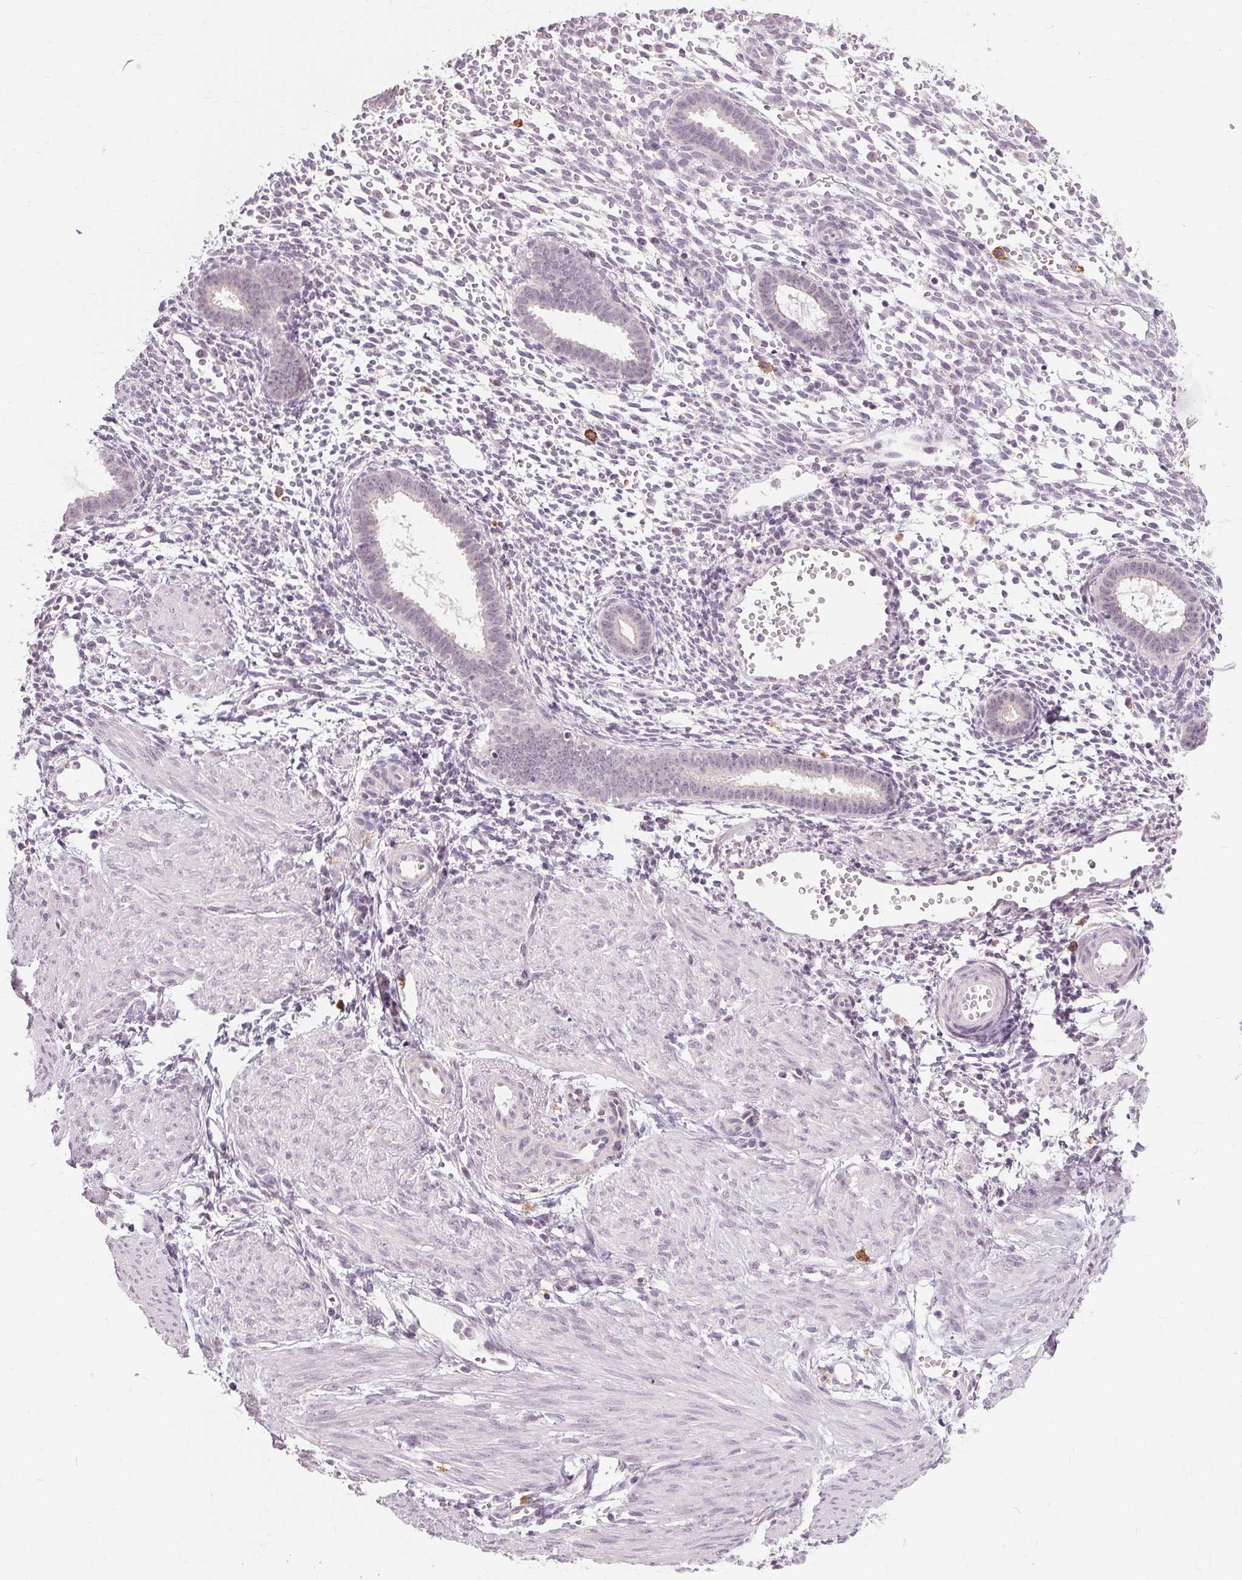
{"staining": {"intensity": "negative", "quantity": "none", "location": "none"}, "tissue": "endometrium", "cell_type": "Cells in endometrial stroma", "image_type": "normal", "snomed": [{"axis": "morphology", "description": "Normal tissue, NOS"}, {"axis": "topography", "description": "Endometrium"}], "caption": "High power microscopy photomicrograph of an immunohistochemistry (IHC) photomicrograph of normal endometrium, revealing no significant positivity in cells in endometrial stroma. (DAB (3,3'-diaminobenzidine) immunohistochemistry (IHC) with hematoxylin counter stain).", "gene": "SIGLEC6", "patient": {"sex": "female", "age": 36}}